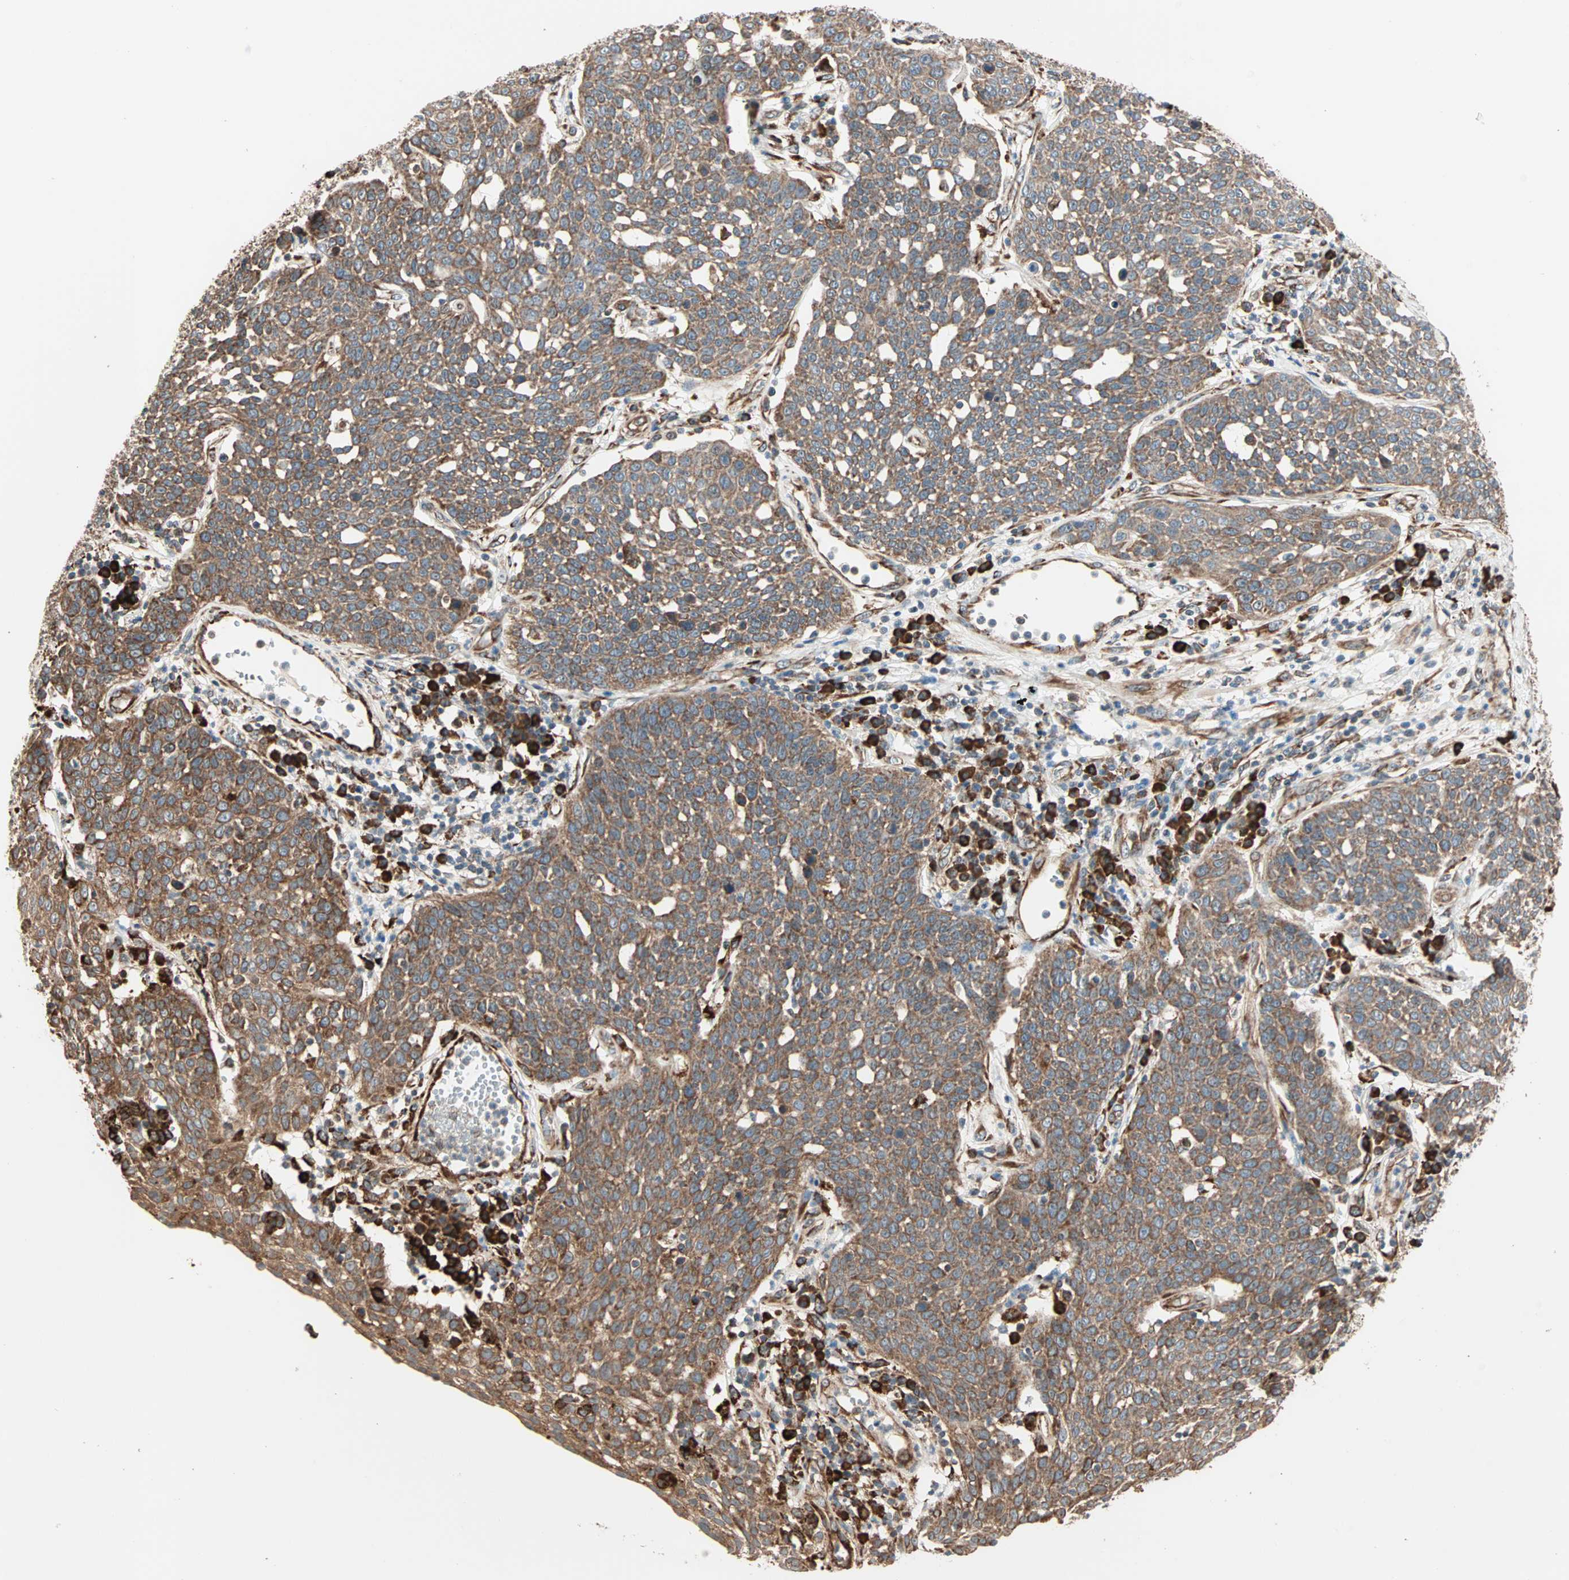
{"staining": {"intensity": "moderate", "quantity": ">75%", "location": "cytoplasmic/membranous"}, "tissue": "cervical cancer", "cell_type": "Tumor cells", "image_type": "cancer", "snomed": [{"axis": "morphology", "description": "Squamous cell carcinoma, NOS"}, {"axis": "topography", "description": "Cervix"}], "caption": "Cervical cancer (squamous cell carcinoma) was stained to show a protein in brown. There is medium levels of moderate cytoplasmic/membranous staining in approximately >75% of tumor cells.", "gene": "P4HA1", "patient": {"sex": "female", "age": 34}}